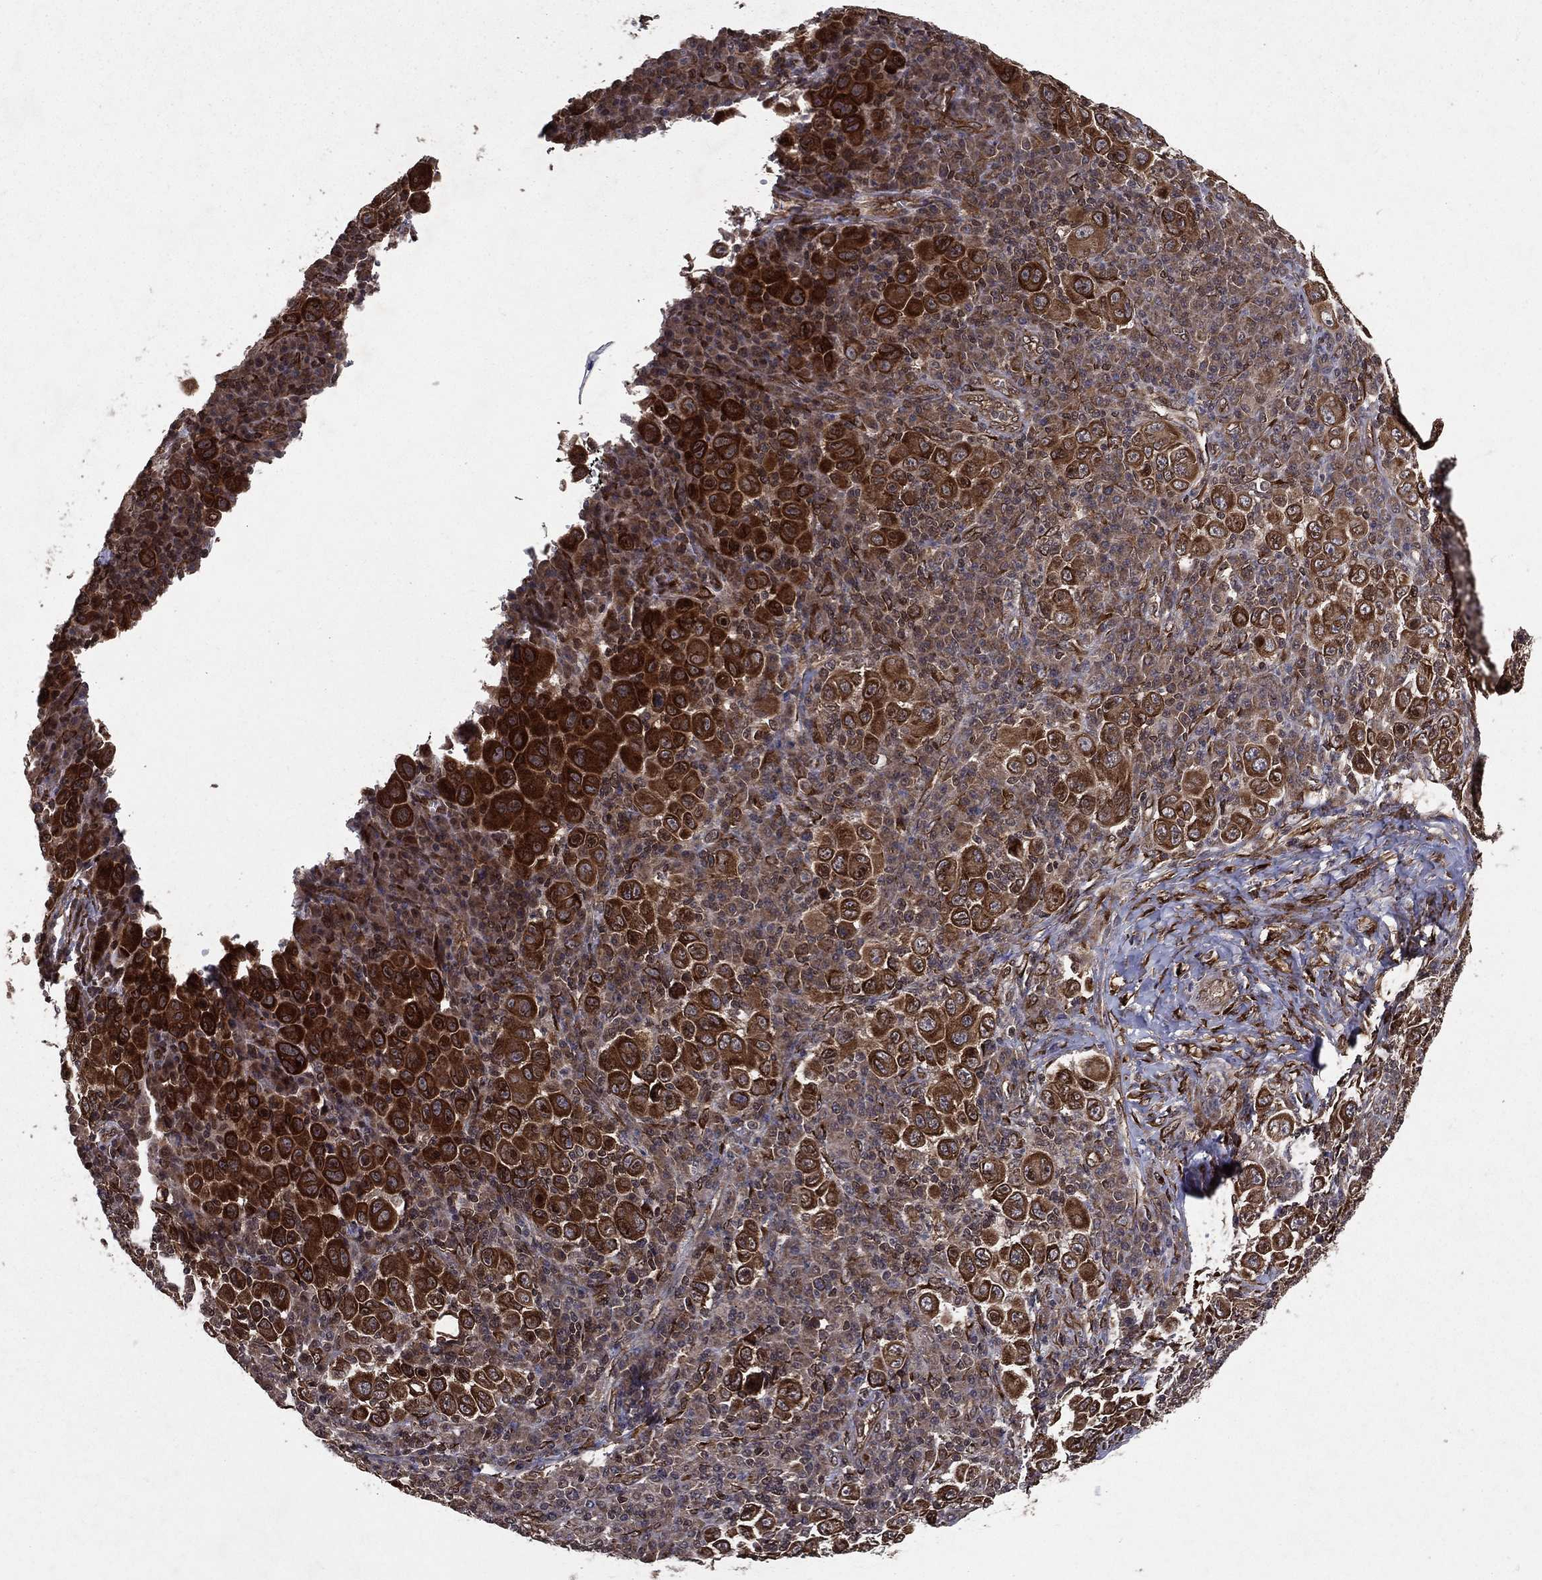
{"staining": {"intensity": "strong", "quantity": ">75%", "location": "cytoplasmic/membranous"}, "tissue": "melanoma", "cell_type": "Tumor cells", "image_type": "cancer", "snomed": [{"axis": "morphology", "description": "Malignant melanoma, NOS"}, {"axis": "topography", "description": "Skin"}], "caption": "Immunohistochemical staining of melanoma exhibits strong cytoplasmic/membranous protein staining in approximately >75% of tumor cells. (IHC, brightfield microscopy, high magnification).", "gene": "CERS2", "patient": {"sex": "female", "age": 57}}